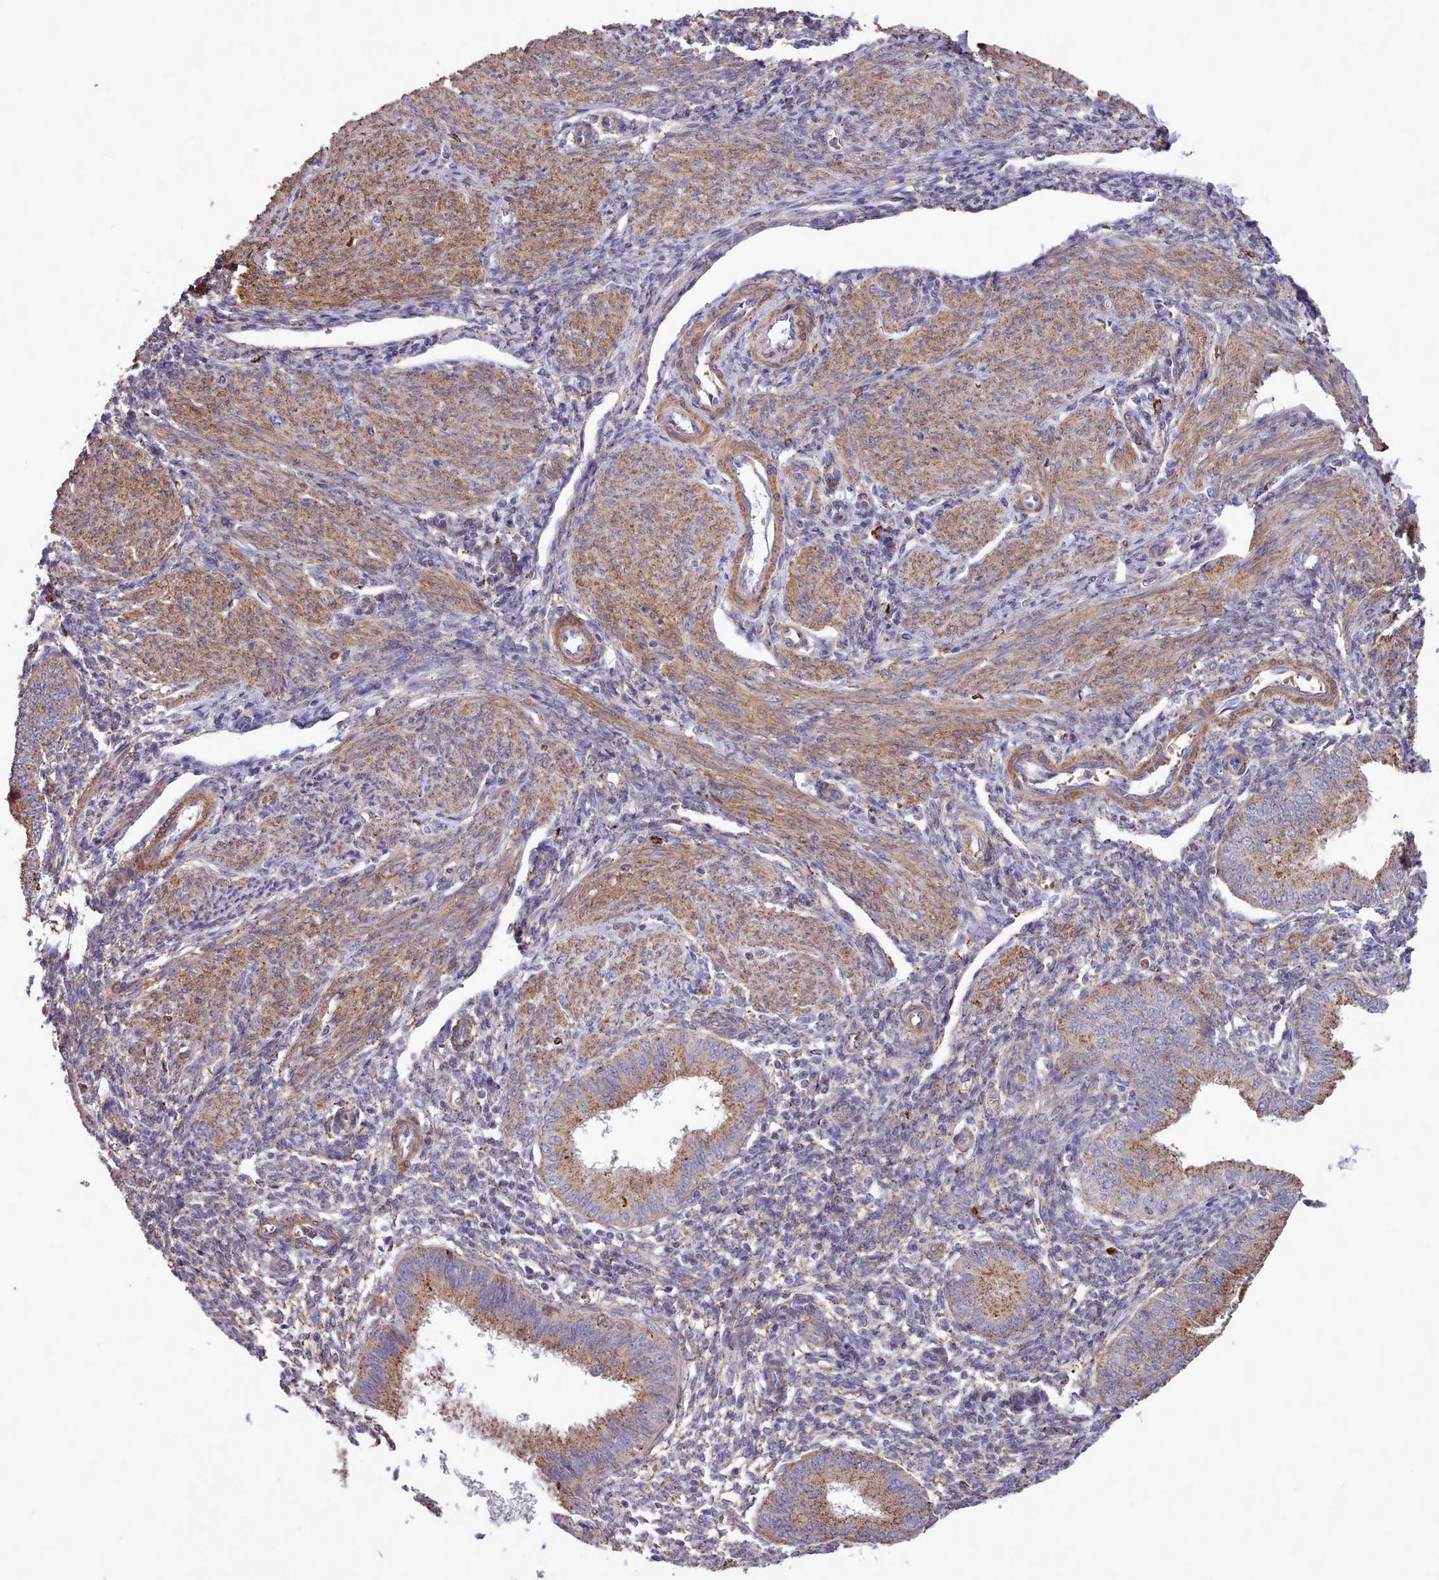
{"staining": {"intensity": "weak", "quantity": "25%-75%", "location": "cytoplasmic/membranous"}, "tissue": "endometrium", "cell_type": "Cells in endometrial stroma", "image_type": "normal", "snomed": [{"axis": "morphology", "description": "Normal tissue, NOS"}, {"axis": "topography", "description": "Uterus"}, {"axis": "topography", "description": "Endometrium"}], "caption": "Normal endometrium reveals weak cytoplasmic/membranous positivity in approximately 25%-75% of cells in endometrial stroma, visualized by immunohistochemistry.", "gene": "PACSIN3", "patient": {"sex": "female", "age": 48}}